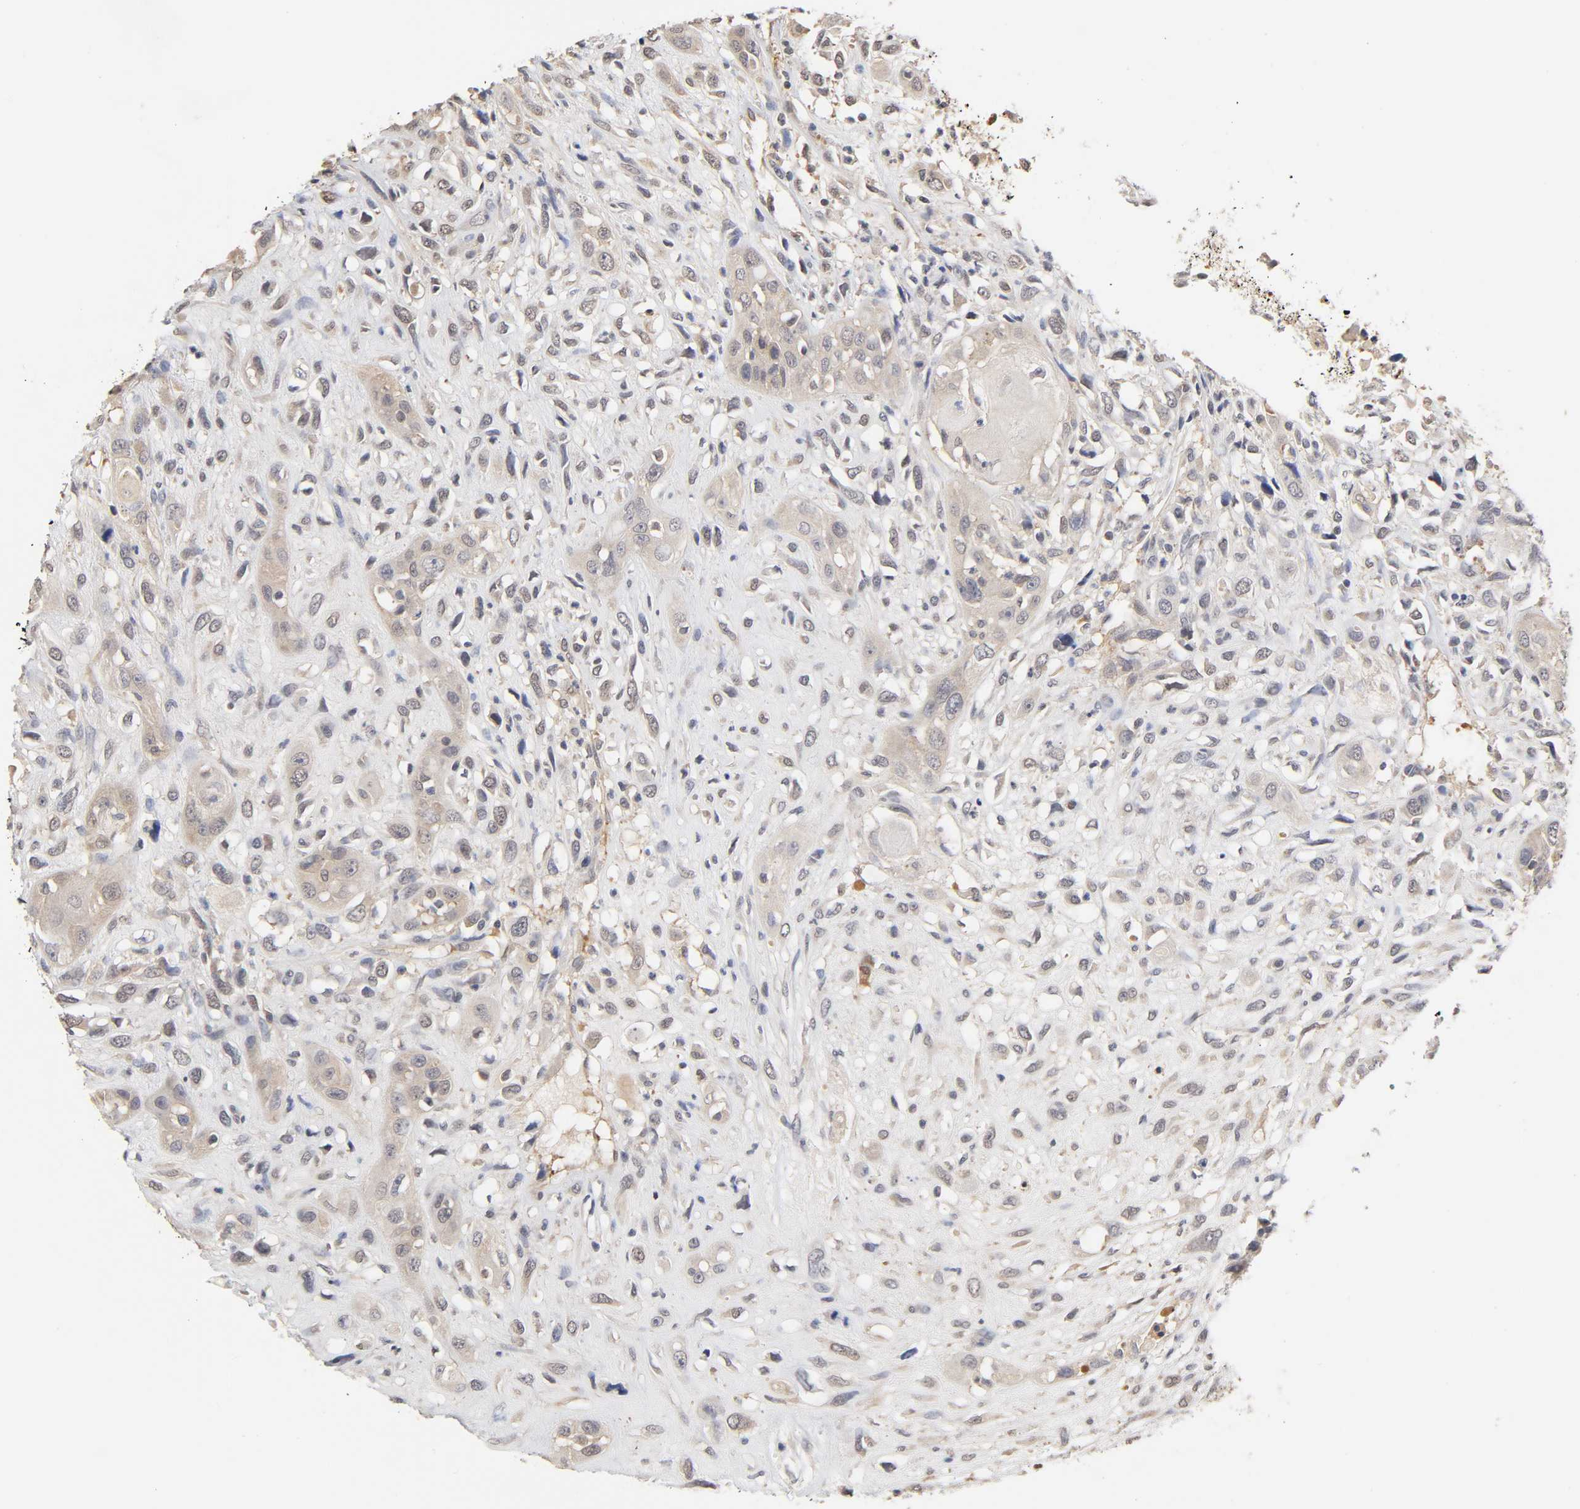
{"staining": {"intensity": "negative", "quantity": "none", "location": "none"}, "tissue": "head and neck cancer", "cell_type": "Tumor cells", "image_type": "cancer", "snomed": [{"axis": "morphology", "description": "Necrosis, NOS"}, {"axis": "morphology", "description": "Neoplasm, malignant, NOS"}, {"axis": "topography", "description": "Salivary gland"}, {"axis": "topography", "description": "Head-Neck"}], "caption": "A photomicrograph of human head and neck cancer is negative for staining in tumor cells. (Stains: DAB (3,3'-diaminobenzidine) immunohistochemistry (IHC) with hematoxylin counter stain, Microscopy: brightfield microscopy at high magnification).", "gene": "PDE5A", "patient": {"sex": "male", "age": 43}}